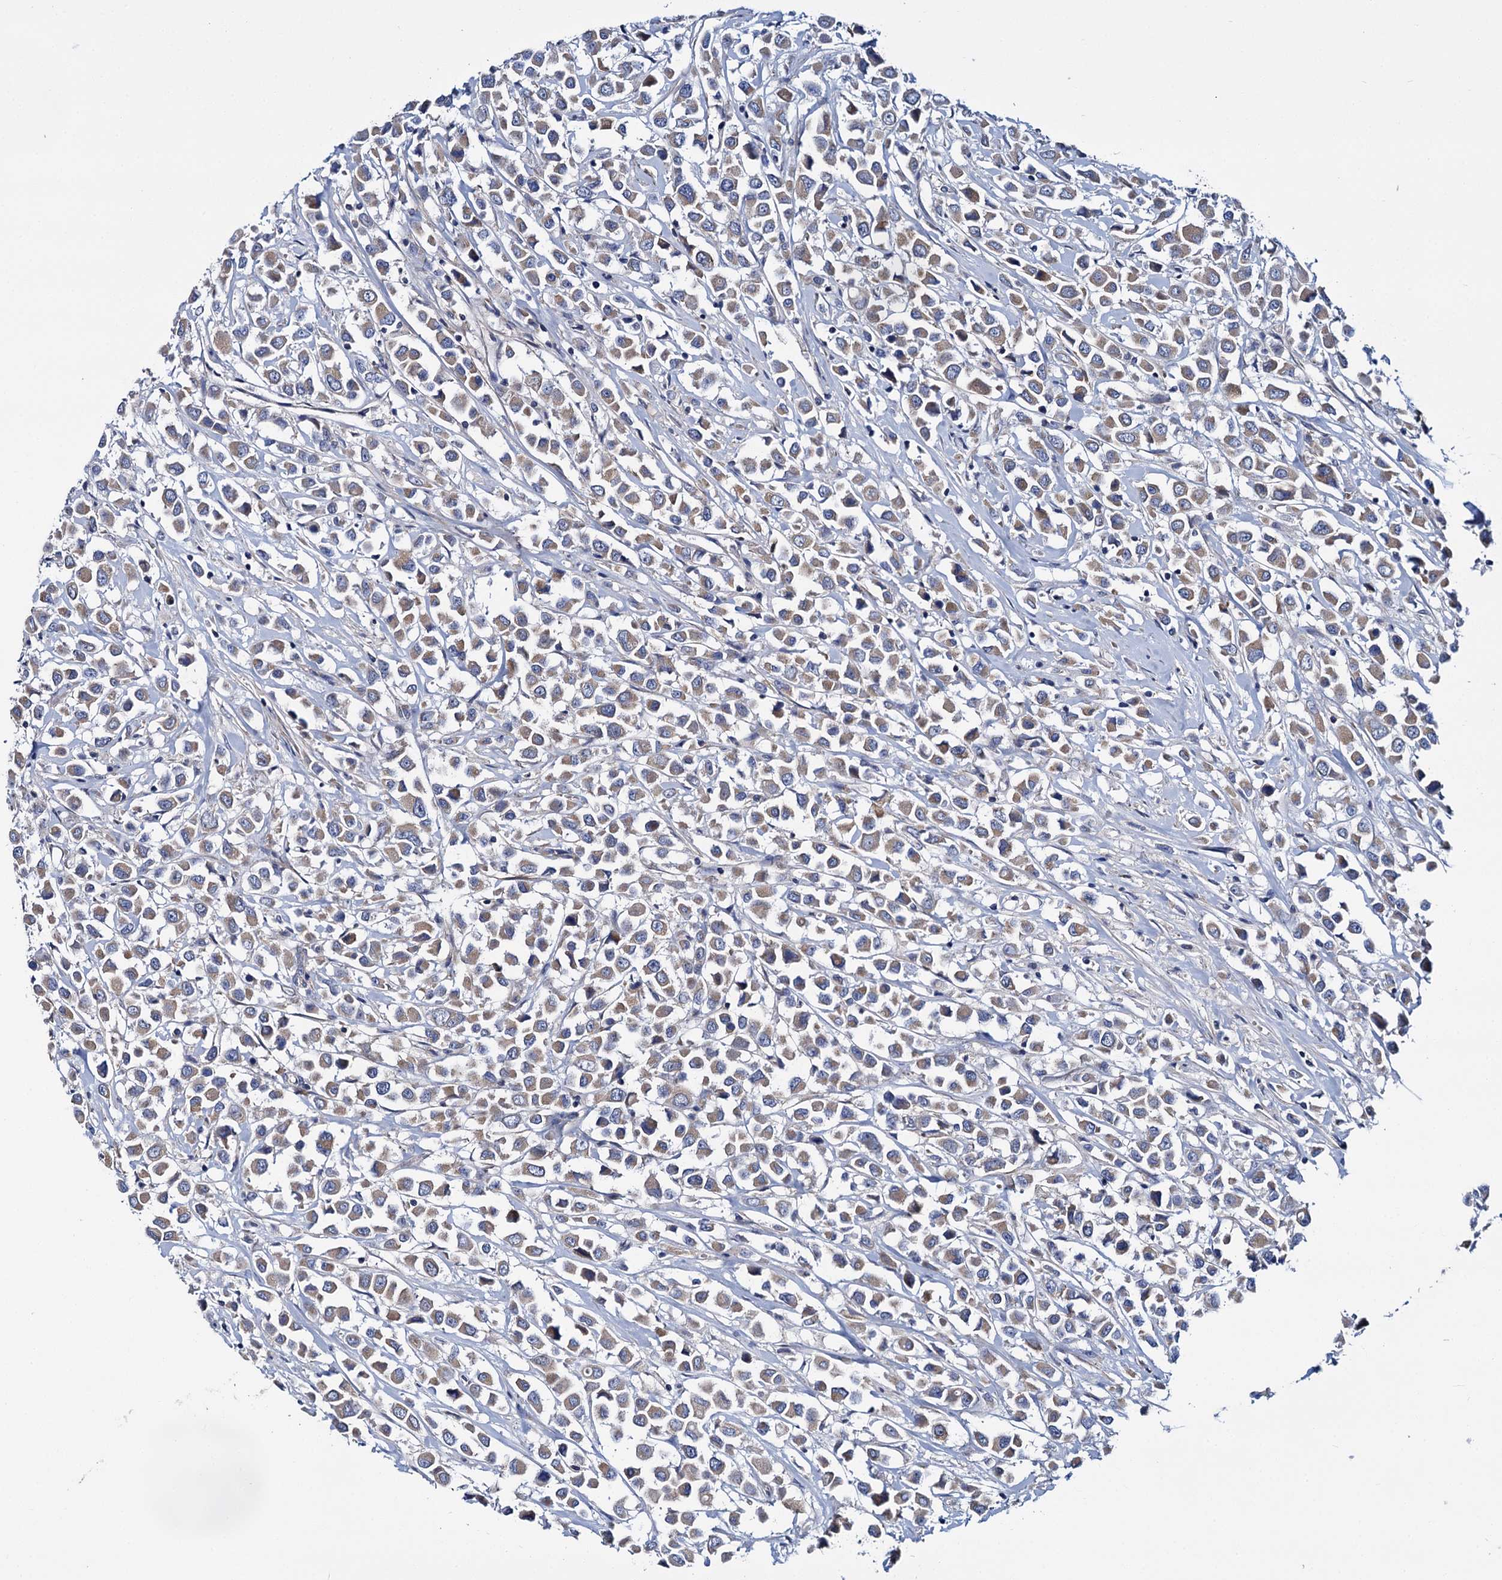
{"staining": {"intensity": "moderate", "quantity": ">75%", "location": "cytoplasmic/membranous"}, "tissue": "breast cancer", "cell_type": "Tumor cells", "image_type": "cancer", "snomed": [{"axis": "morphology", "description": "Duct carcinoma"}, {"axis": "topography", "description": "Breast"}], "caption": "Immunohistochemical staining of human infiltrating ductal carcinoma (breast) exhibits medium levels of moderate cytoplasmic/membranous positivity in approximately >75% of tumor cells. (DAB (3,3'-diaminobenzidine) = brown stain, brightfield microscopy at high magnification).", "gene": "CEP295", "patient": {"sex": "female", "age": 61}}